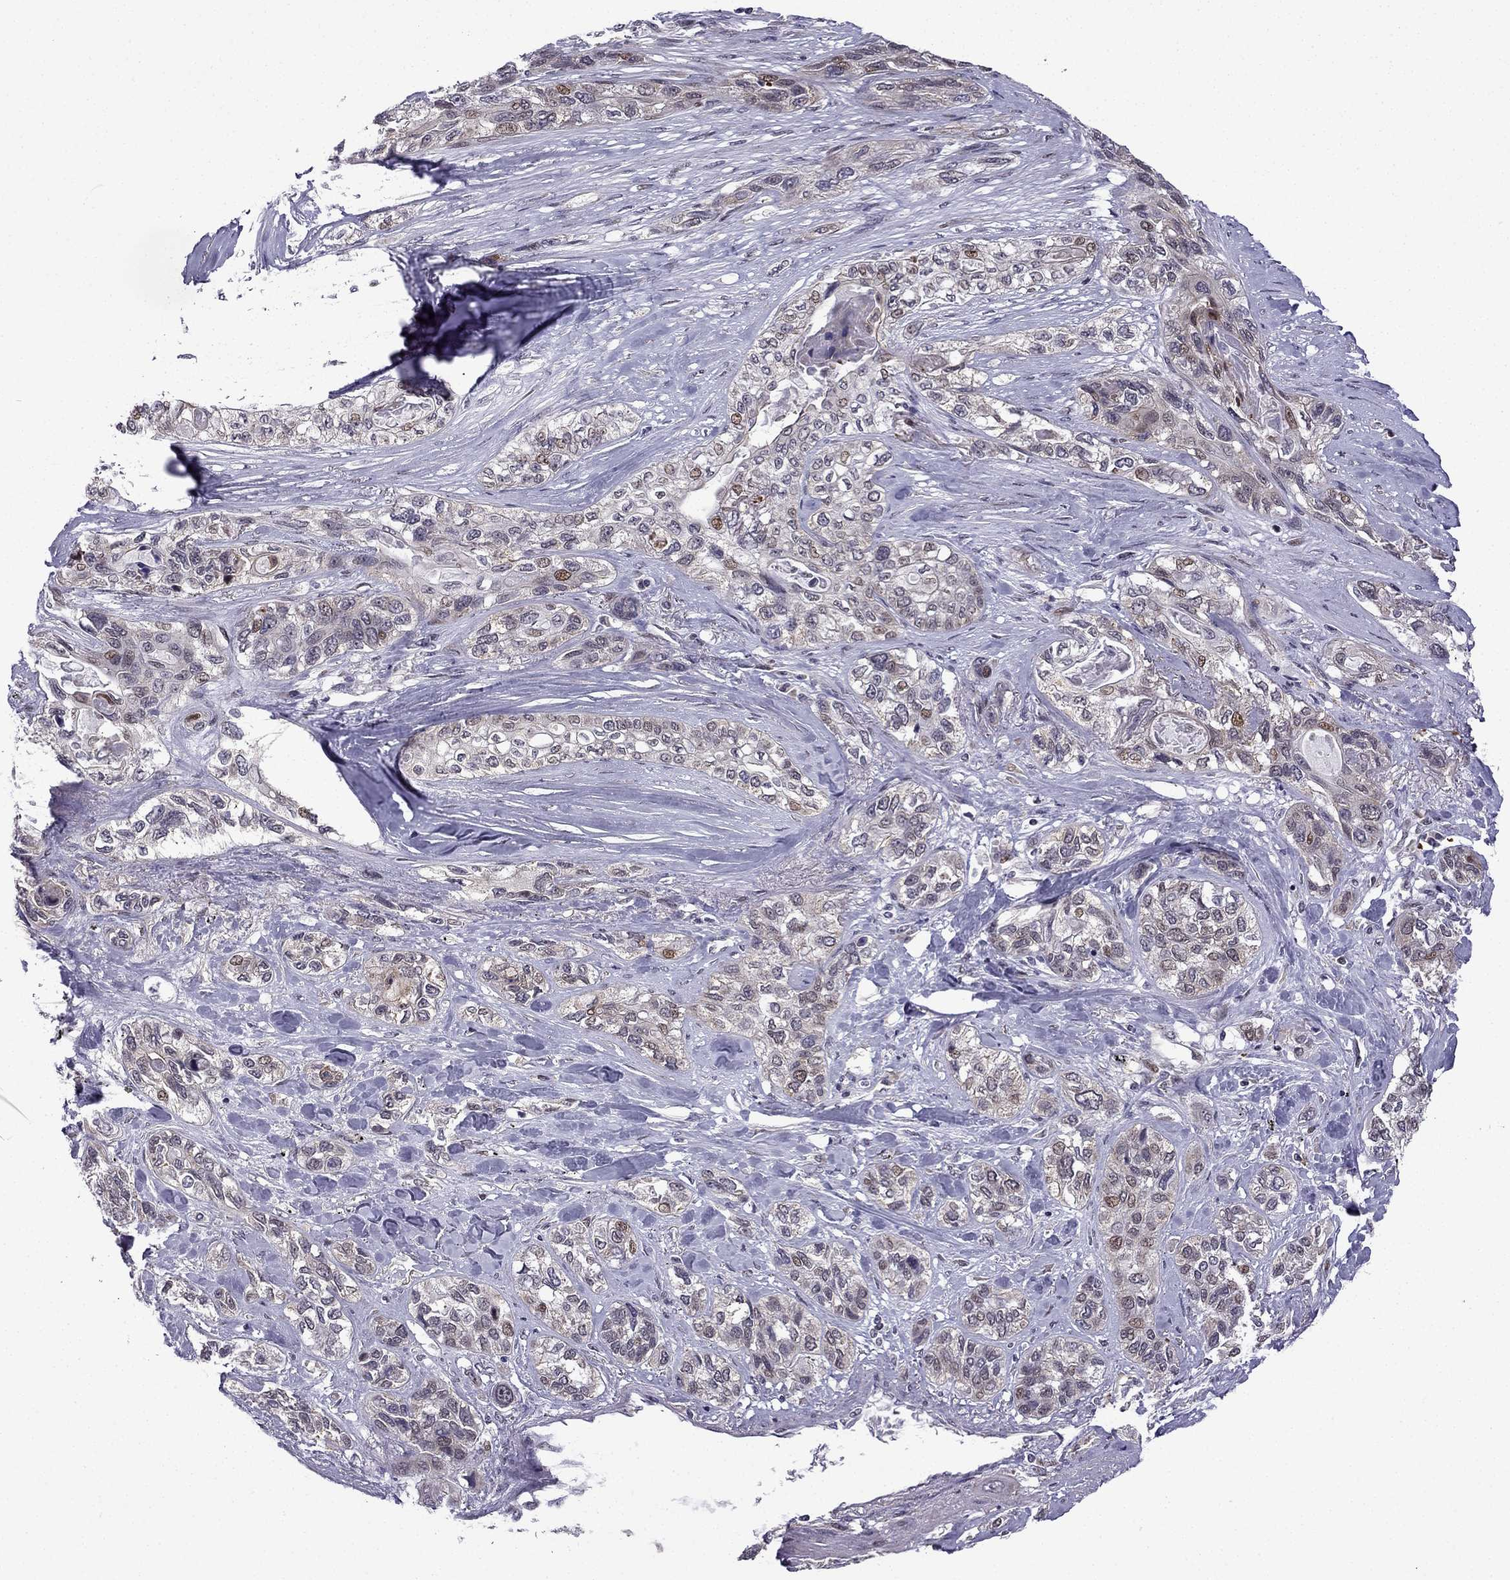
{"staining": {"intensity": "moderate", "quantity": "<25%", "location": "nuclear"}, "tissue": "lung cancer", "cell_type": "Tumor cells", "image_type": "cancer", "snomed": [{"axis": "morphology", "description": "Squamous cell carcinoma, NOS"}, {"axis": "topography", "description": "Lung"}], "caption": "Immunohistochemistry micrograph of neoplastic tissue: human lung squamous cell carcinoma stained using immunohistochemistry (IHC) demonstrates low levels of moderate protein expression localized specifically in the nuclear of tumor cells, appearing as a nuclear brown color.", "gene": "FGF3", "patient": {"sex": "female", "age": 70}}